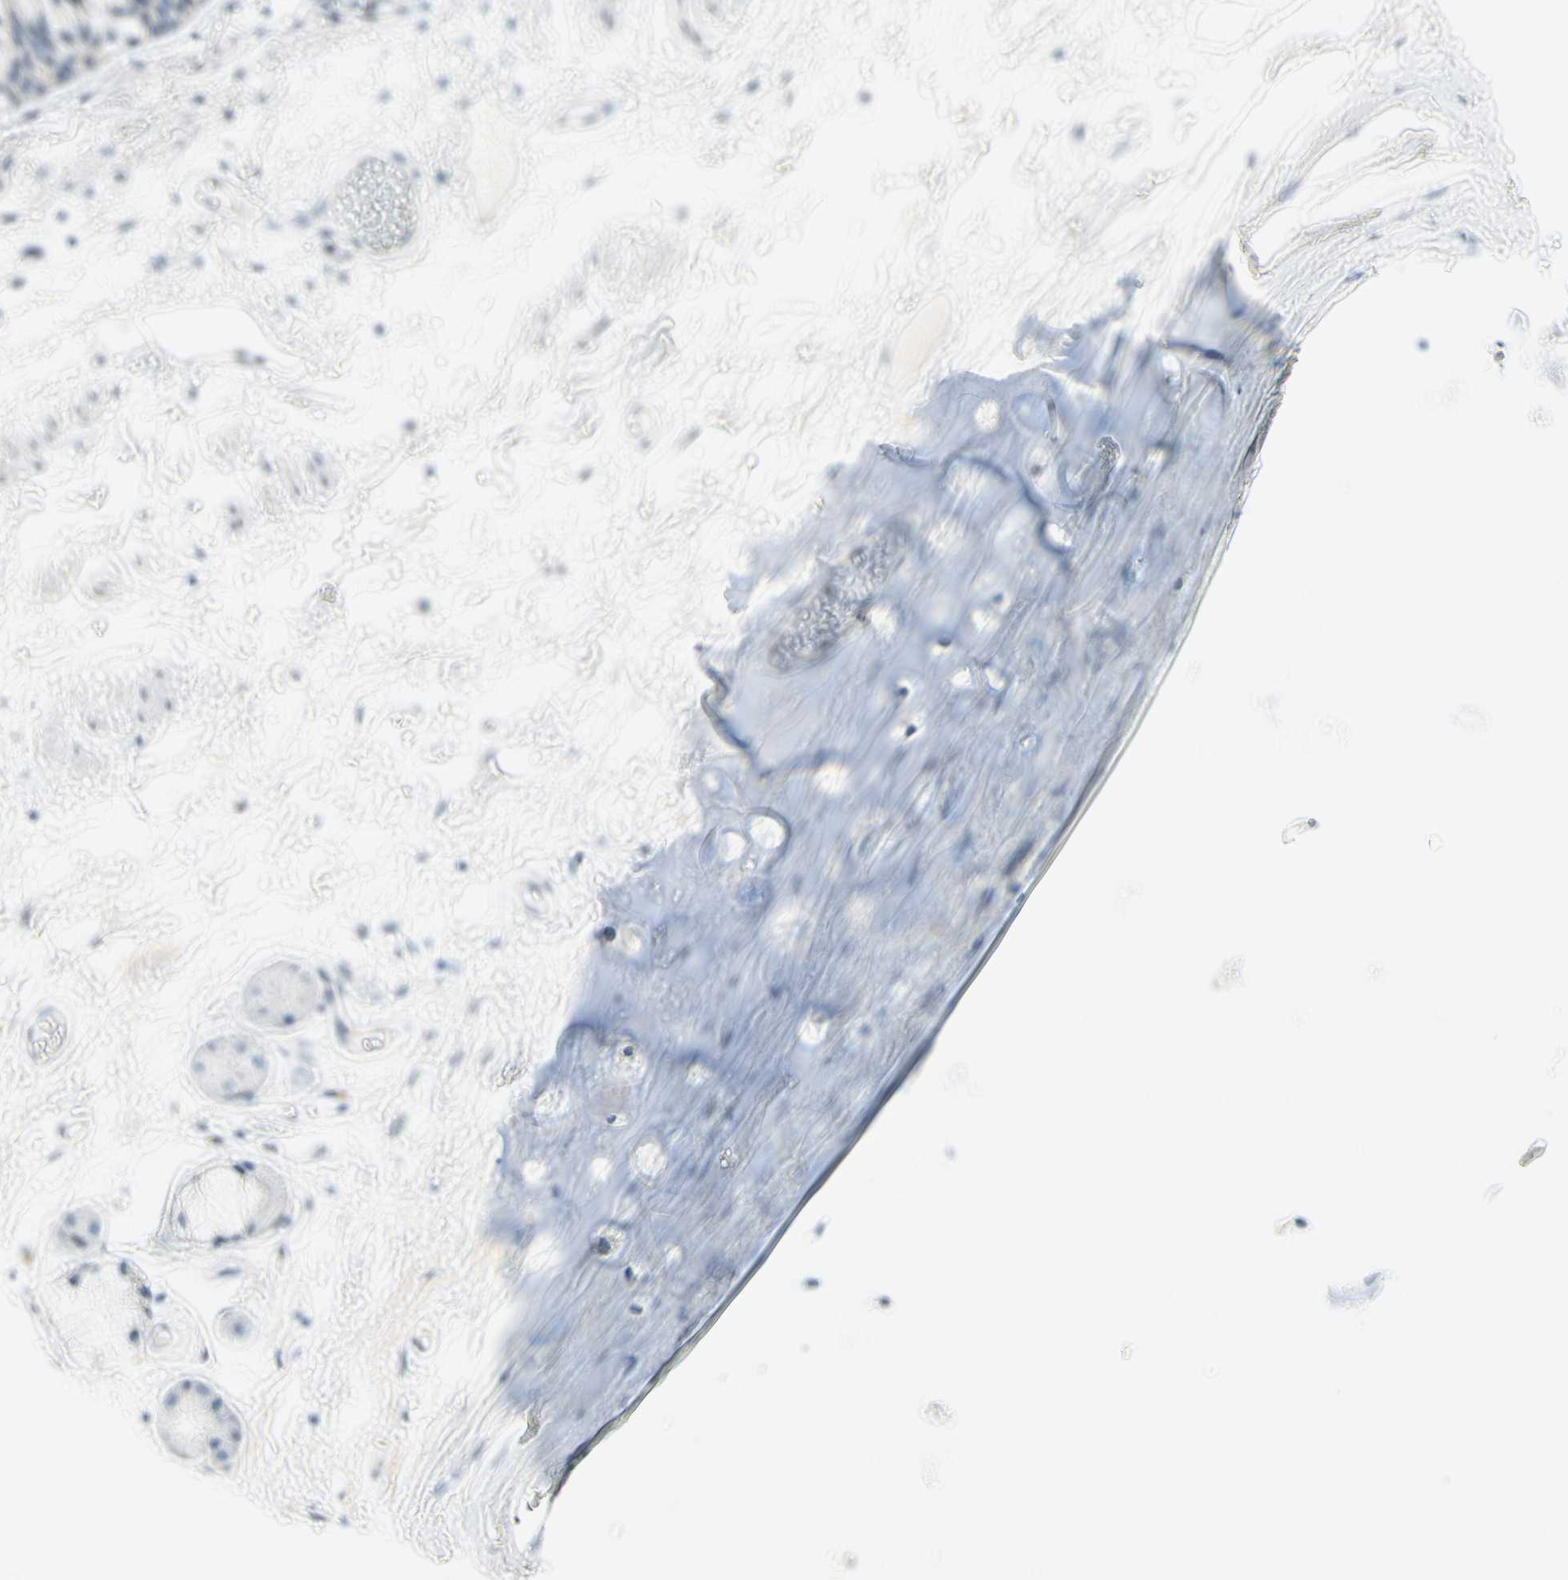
{"staining": {"intensity": "negative", "quantity": "none", "location": "none"}, "tissue": "bronchus", "cell_type": "Respiratory epithelial cells", "image_type": "normal", "snomed": [{"axis": "morphology", "description": "Normal tissue, NOS"}, {"axis": "topography", "description": "Bronchus"}], "caption": "Protein analysis of unremarkable bronchus demonstrates no significant staining in respiratory epithelial cells.", "gene": "DCT", "patient": {"sex": "male", "age": 66}}